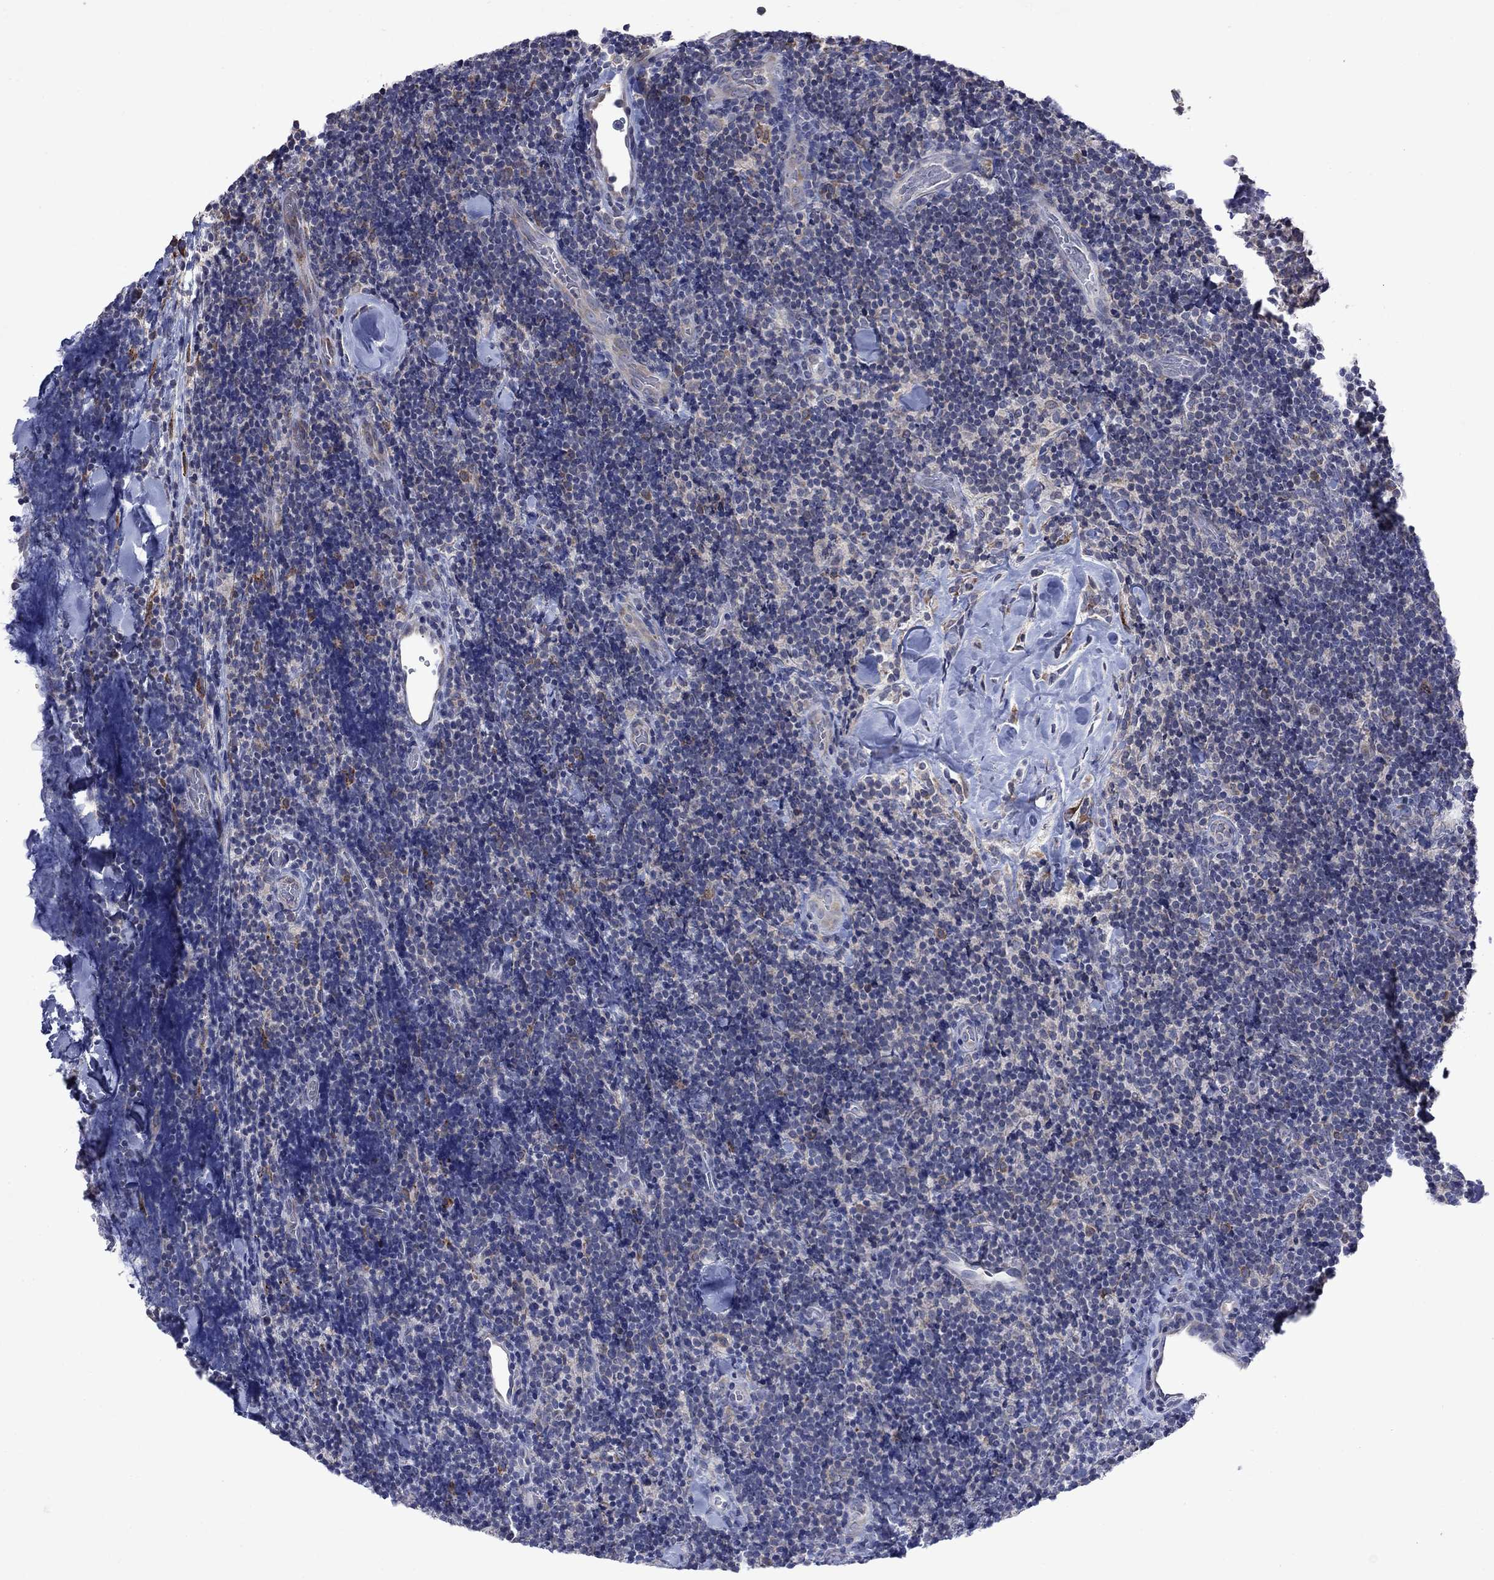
{"staining": {"intensity": "negative", "quantity": "none", "location": "none"}, "tissue": "lymphoma", "cell_type": "Tumor cells", "image_type": "cancer", "snomed": [{"axis": "morphology", "description": "Malignant lymphoma, non-Hodgkin's type, Low grade"}, {"axis": "topography", "description": "Lymph node"}], "caption": "The micrograph displays no staining of tumor cells in lymphoma.", "gene": "TMEM97", "patient": {"sex": "female", "age": 56}}